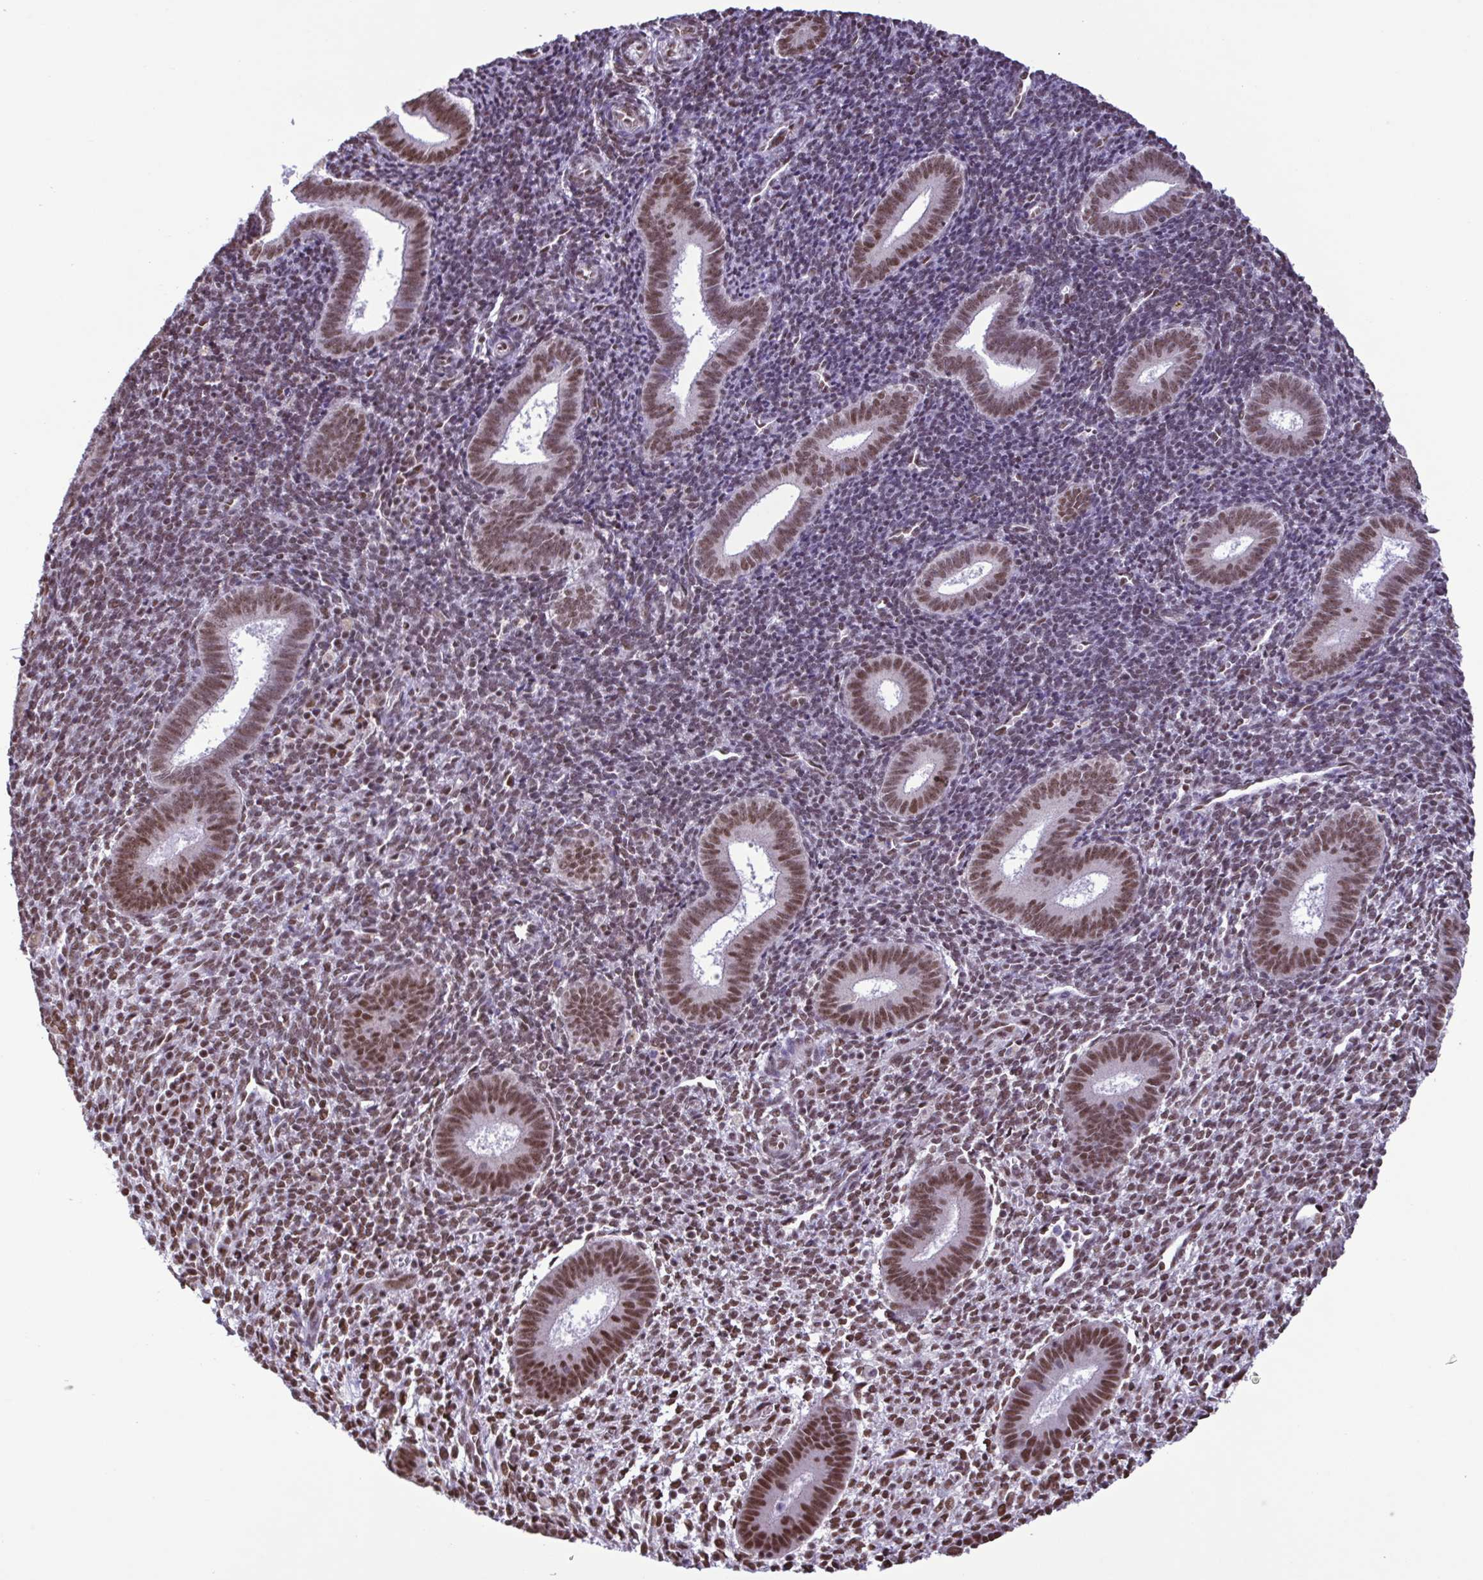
{"staining": {"intensity": "moderate", "quantity": ">75%", "location": "nuclear"}, "tissue": "endometrium", "cell_type": "Cells in endometrial stroma", "image_type": "normal", "snomed": [{"axis": "morphology", "description": "Normal tissue, NOS"}, {"axis": "topography", "description": "Endometrium"}], "caption": "Immunohistochemical staining of unremarkable human endometrium shows >75% levels of moderate nuclear protein staining in approximately >75% of cells in endometrial stroma.", "gene": "TIMM21", "patient": {"sex": "female", "age": 25}}